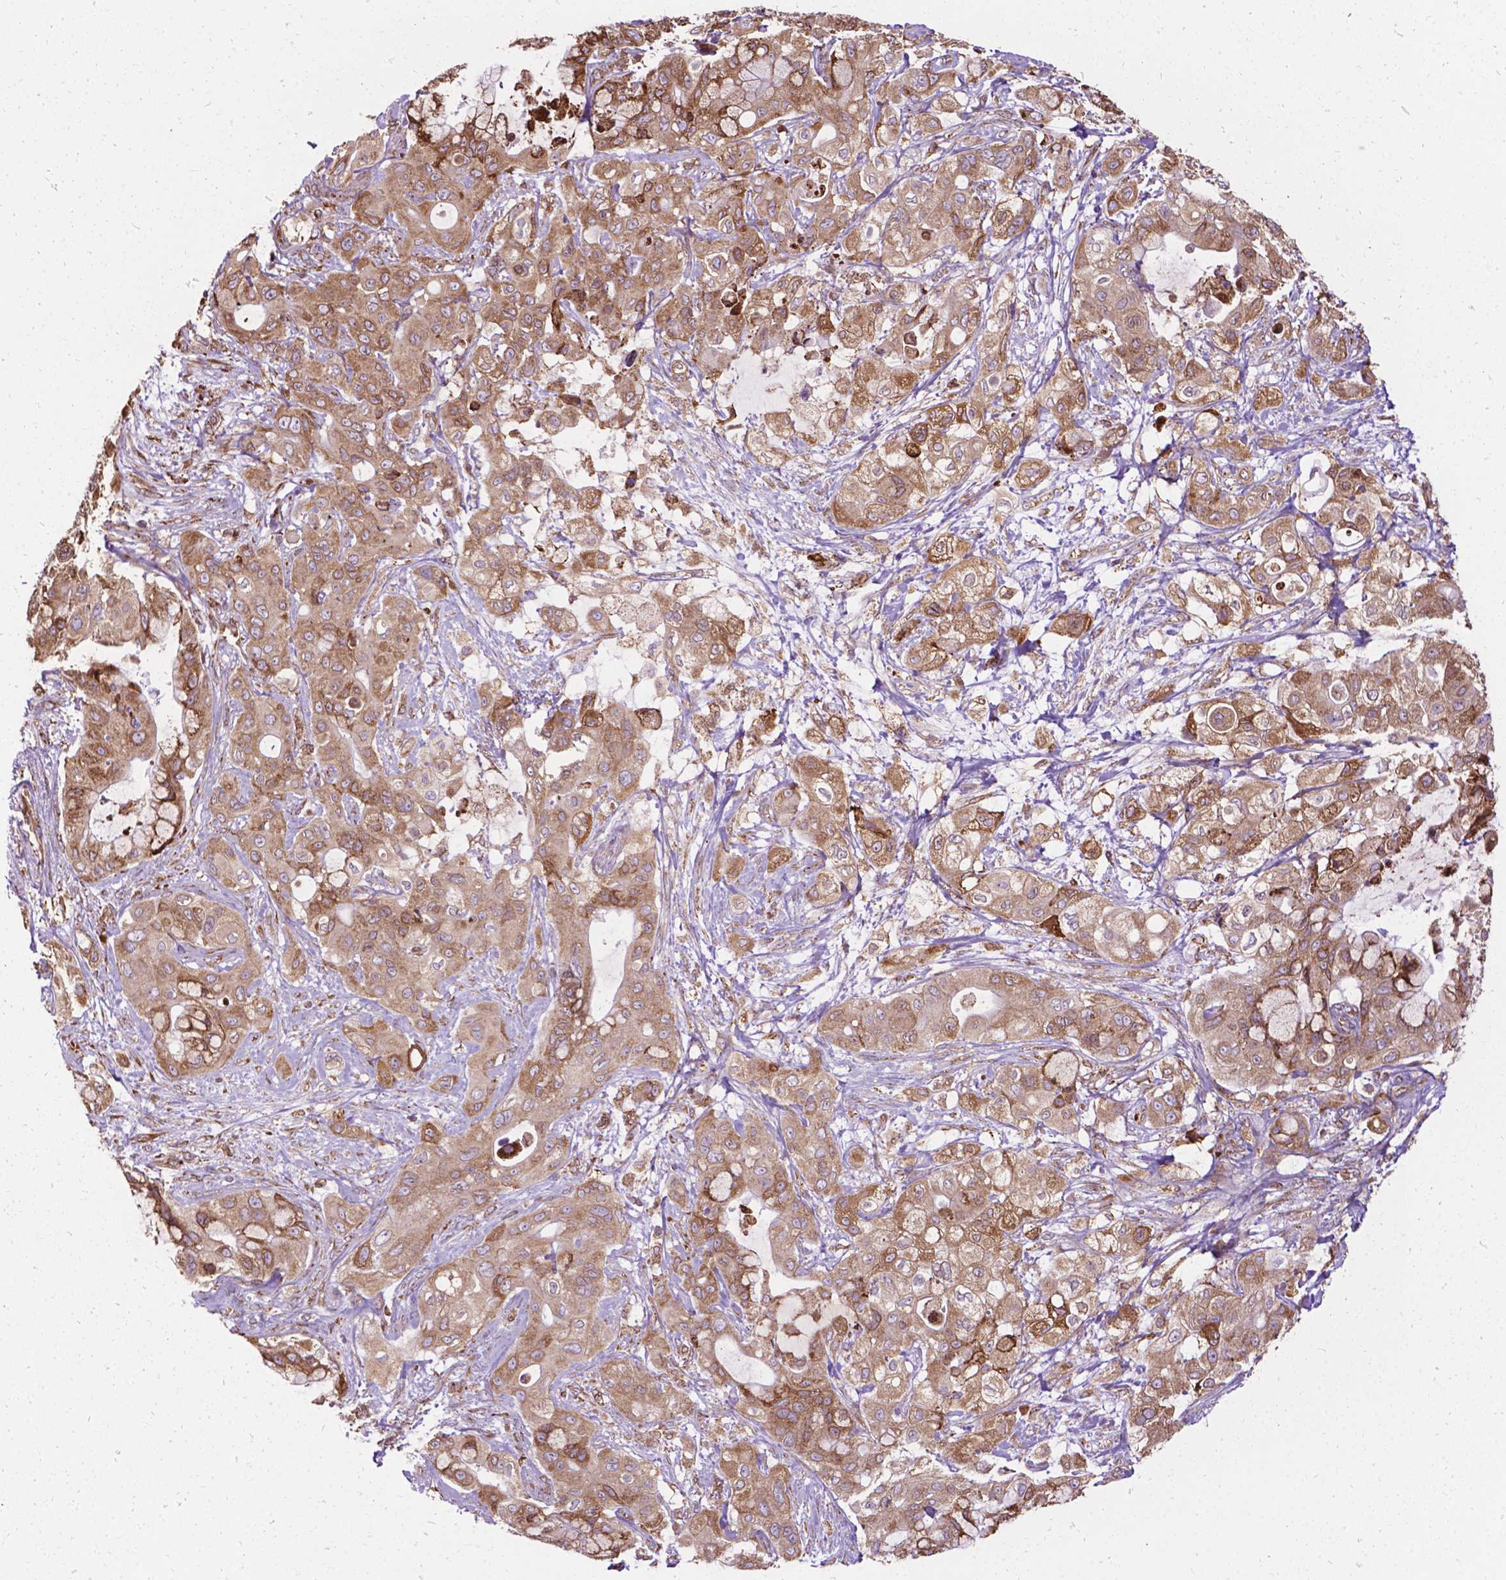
{"staining": {"intensity": "moderate", "quantity": ">75%", "location": "cytoplasmic/membranous"}, "tissue": "pancreatic cancer", "cell_type": "Tumor cells", "image_type": "cancer", "snomed": [{"axis": "morphology", "description": "Adenocarcinoma, NOS"}, {"axis": "topography", "description": "Pancreas"}], "caption": "This is a photomicrograph of IHC staining of pancreatic cancer, which shows moderate staining in the cytoplasmic/membranous of tumor cells.", "gene": "GANAB", "patient": {"sex": "male", "age": 71}}